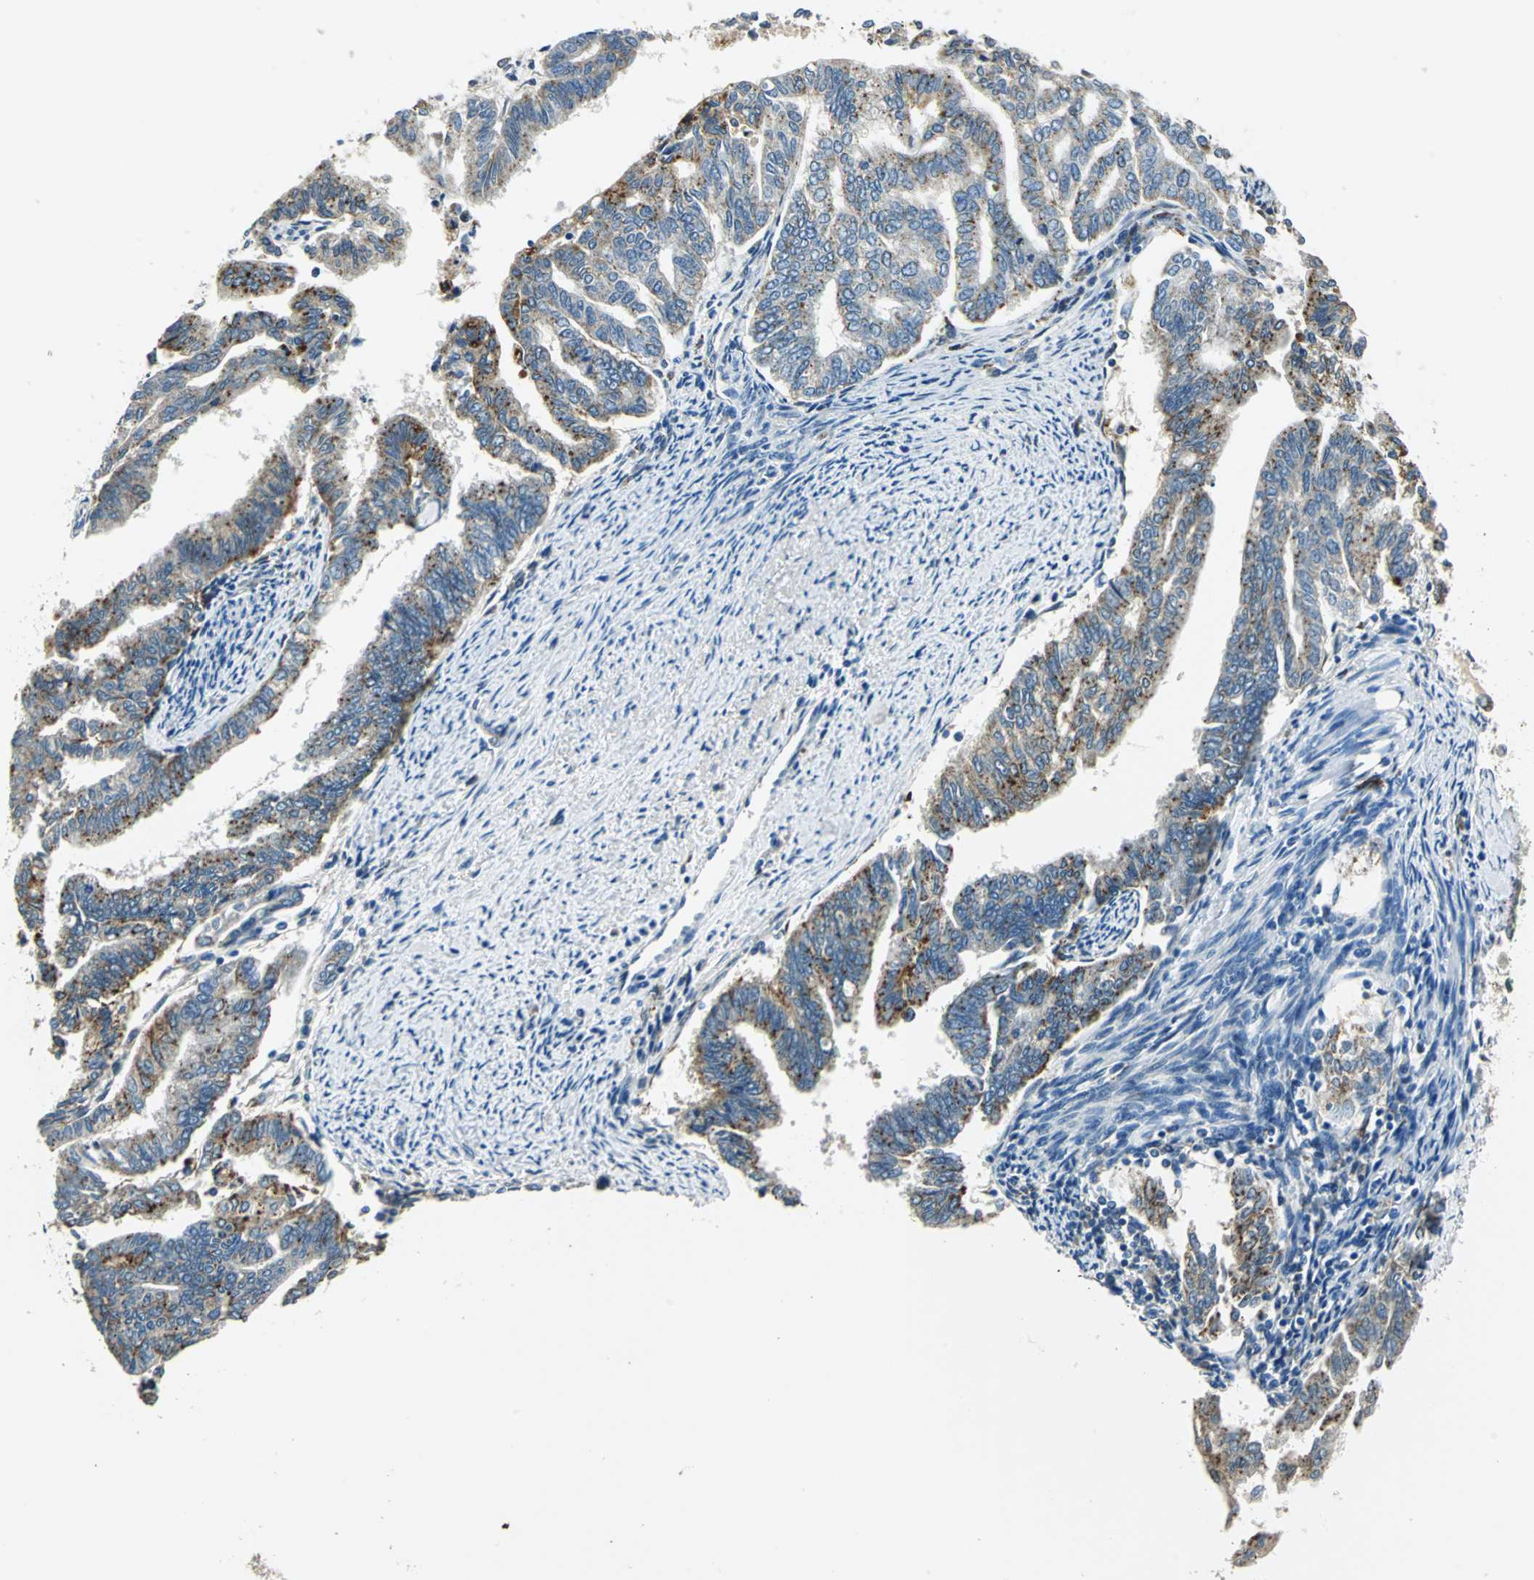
{"staining": {"intensity": "moderate", "quantity": "<25%", "location": "cytoplasmic/membranous"}, "tissue": "endometrial cancer", "cell_type": "Tumor cells", "image_type": "cancer", "snomed": [{"axis": "morphology", "description": "Adenocarcinoma, NOS"}, {"axis": "topography", "description": "Endometrium"}], "caption": "Moderate cytoplasmic/membranous protein positivity is appreciated in approximately <25% of tumor cells in adenocarcinoma (endometrial).", "gene": "NIT1", "patient": {"sex": "female", "age": 79}}